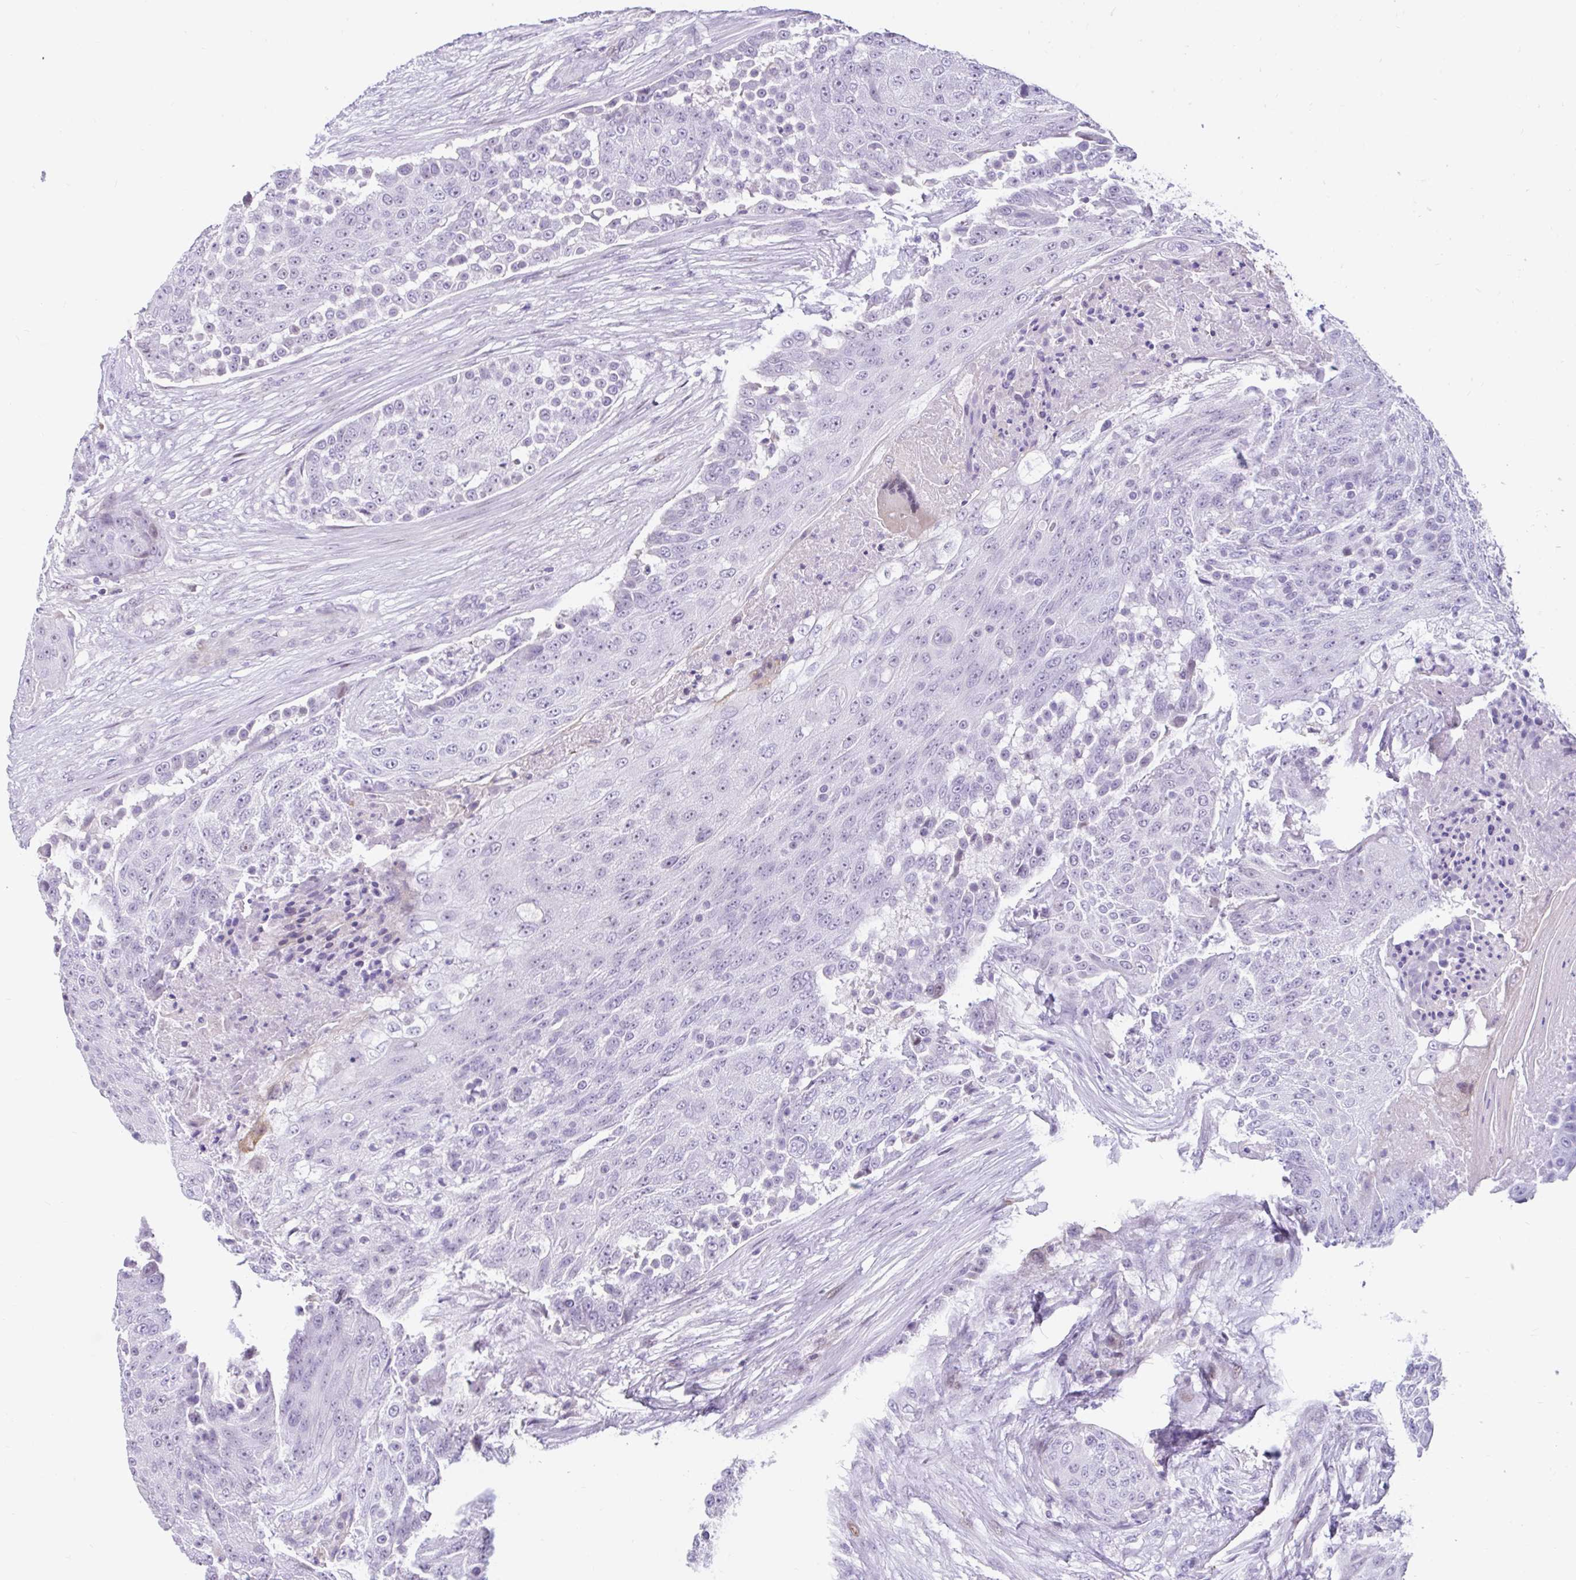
{"staining": {"intensity": "negative", "quantity": "none", "location": "none"}, "tissue": "urothelial cancer", "cell_type": "Tumor cells", "image_type": "cancer", "snomed": [{"axis": "morphology", "description": "Urothelial carcinoma, High grade"}, {"axis": "topography", "description": "Urinary bladder"}], "caption": "Tumor cells show no significant protein staining in urothelial cancer. (DAB (3,3'-diaminobenzidine) immunohistochemistry visualized using brightfield microscopy, high magnification).", "gene": "NHLH2", "patient": {"sex": "female", "age": 63}}